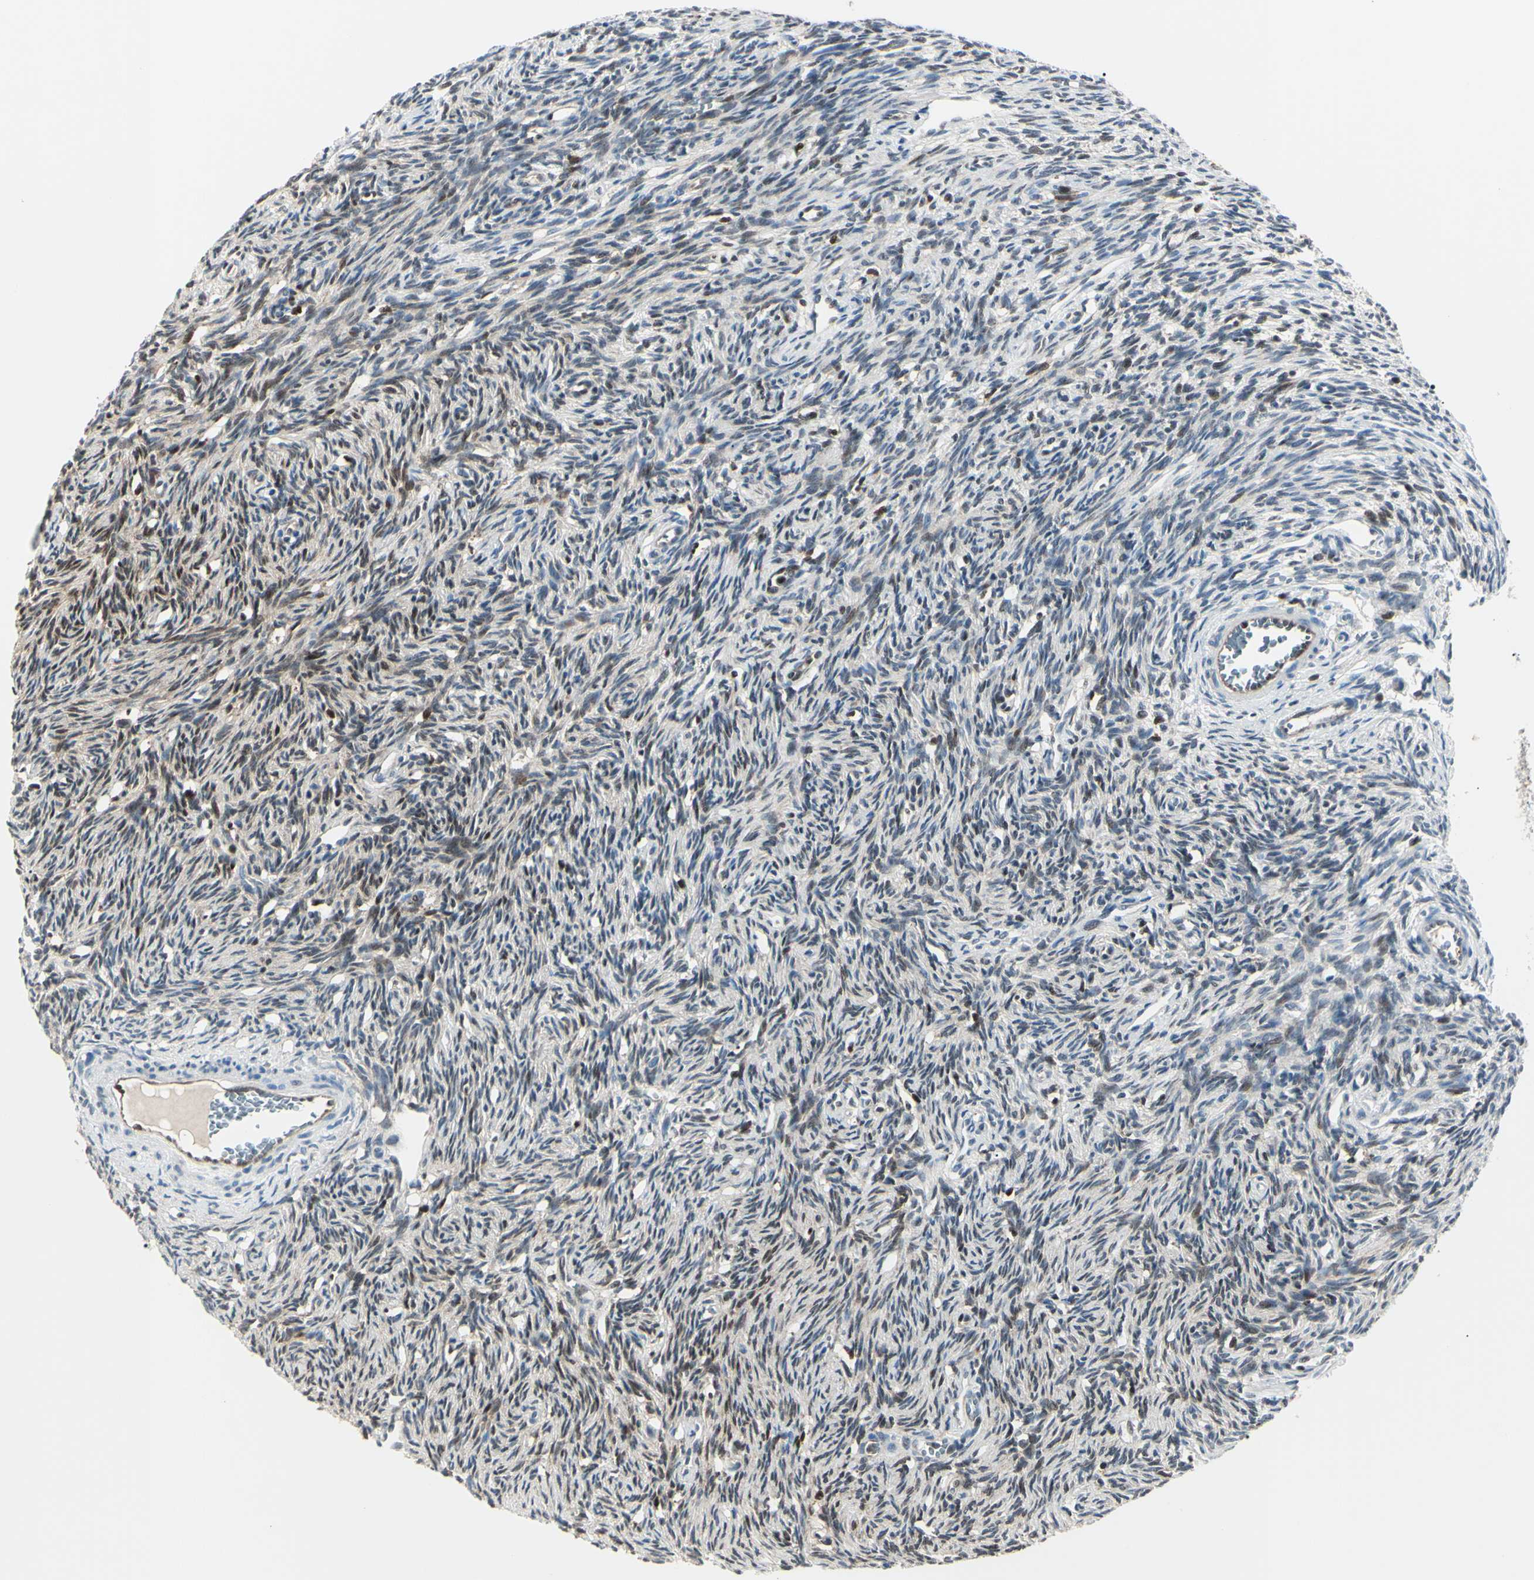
{"staining": {"intensity": "weak", "quantity": "25%-75%", "location": "cytoplasmic/membranous"}, "tissue": "ovary", "cell_type": "Ovarian stroma cells", "image_type": "normal", "snomed": [{"axis": "morphology", "description": "Normal tissue, NOS"}, {"axis": "topography", "description": "Ovary"}], "caption": "This is an image of immunohistochemistry (IHC) staining of benign ovary, which shows weak positivity in the cytoplasmic/membranous of ovarian stroma cells.", "gene": "PGK1", "patient": {"sex": "female", "age": 33}}